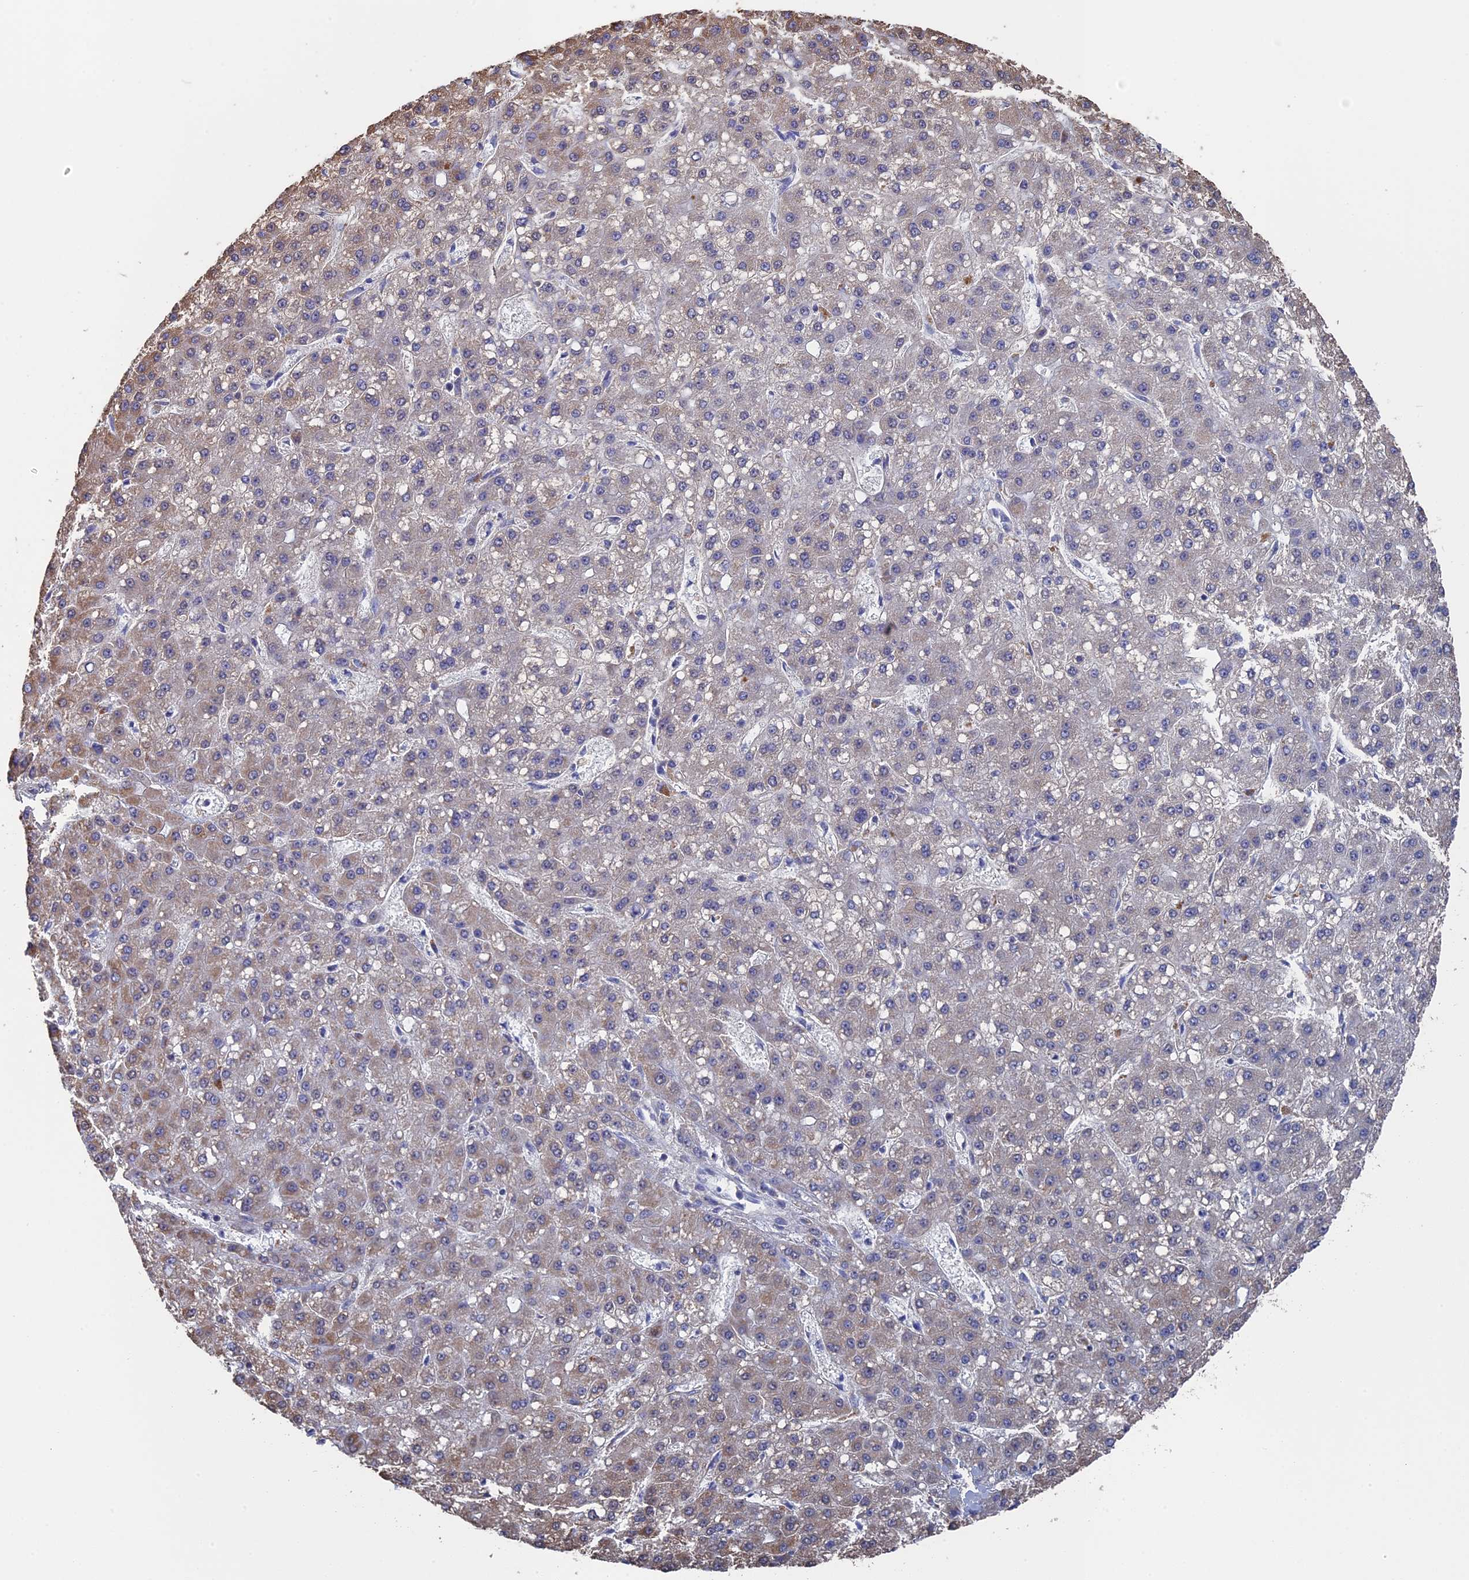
{"staining": {"intensity": "moderate", "quantity": "<25%", "location": "cytoplasmic/membranous"}, "tissue": "liver cancer", "cell_type": "Tumor cells", "image_type": "cancer", "snomed": [{"axis": "morphology", "description": "Carcinoma, Hepatocellular, NOS"}, {"axis": "topography", "description": "Liver"}], "caption": "Immunohistochemical staining of human hepatocellular carcinoma (liver) exhibits low levels of moderate cytoplasmic/membranous protein expression in about <25% of tumor cells.", "gene": "SMG9", "patient": {"sex": "male", "age": 67}}